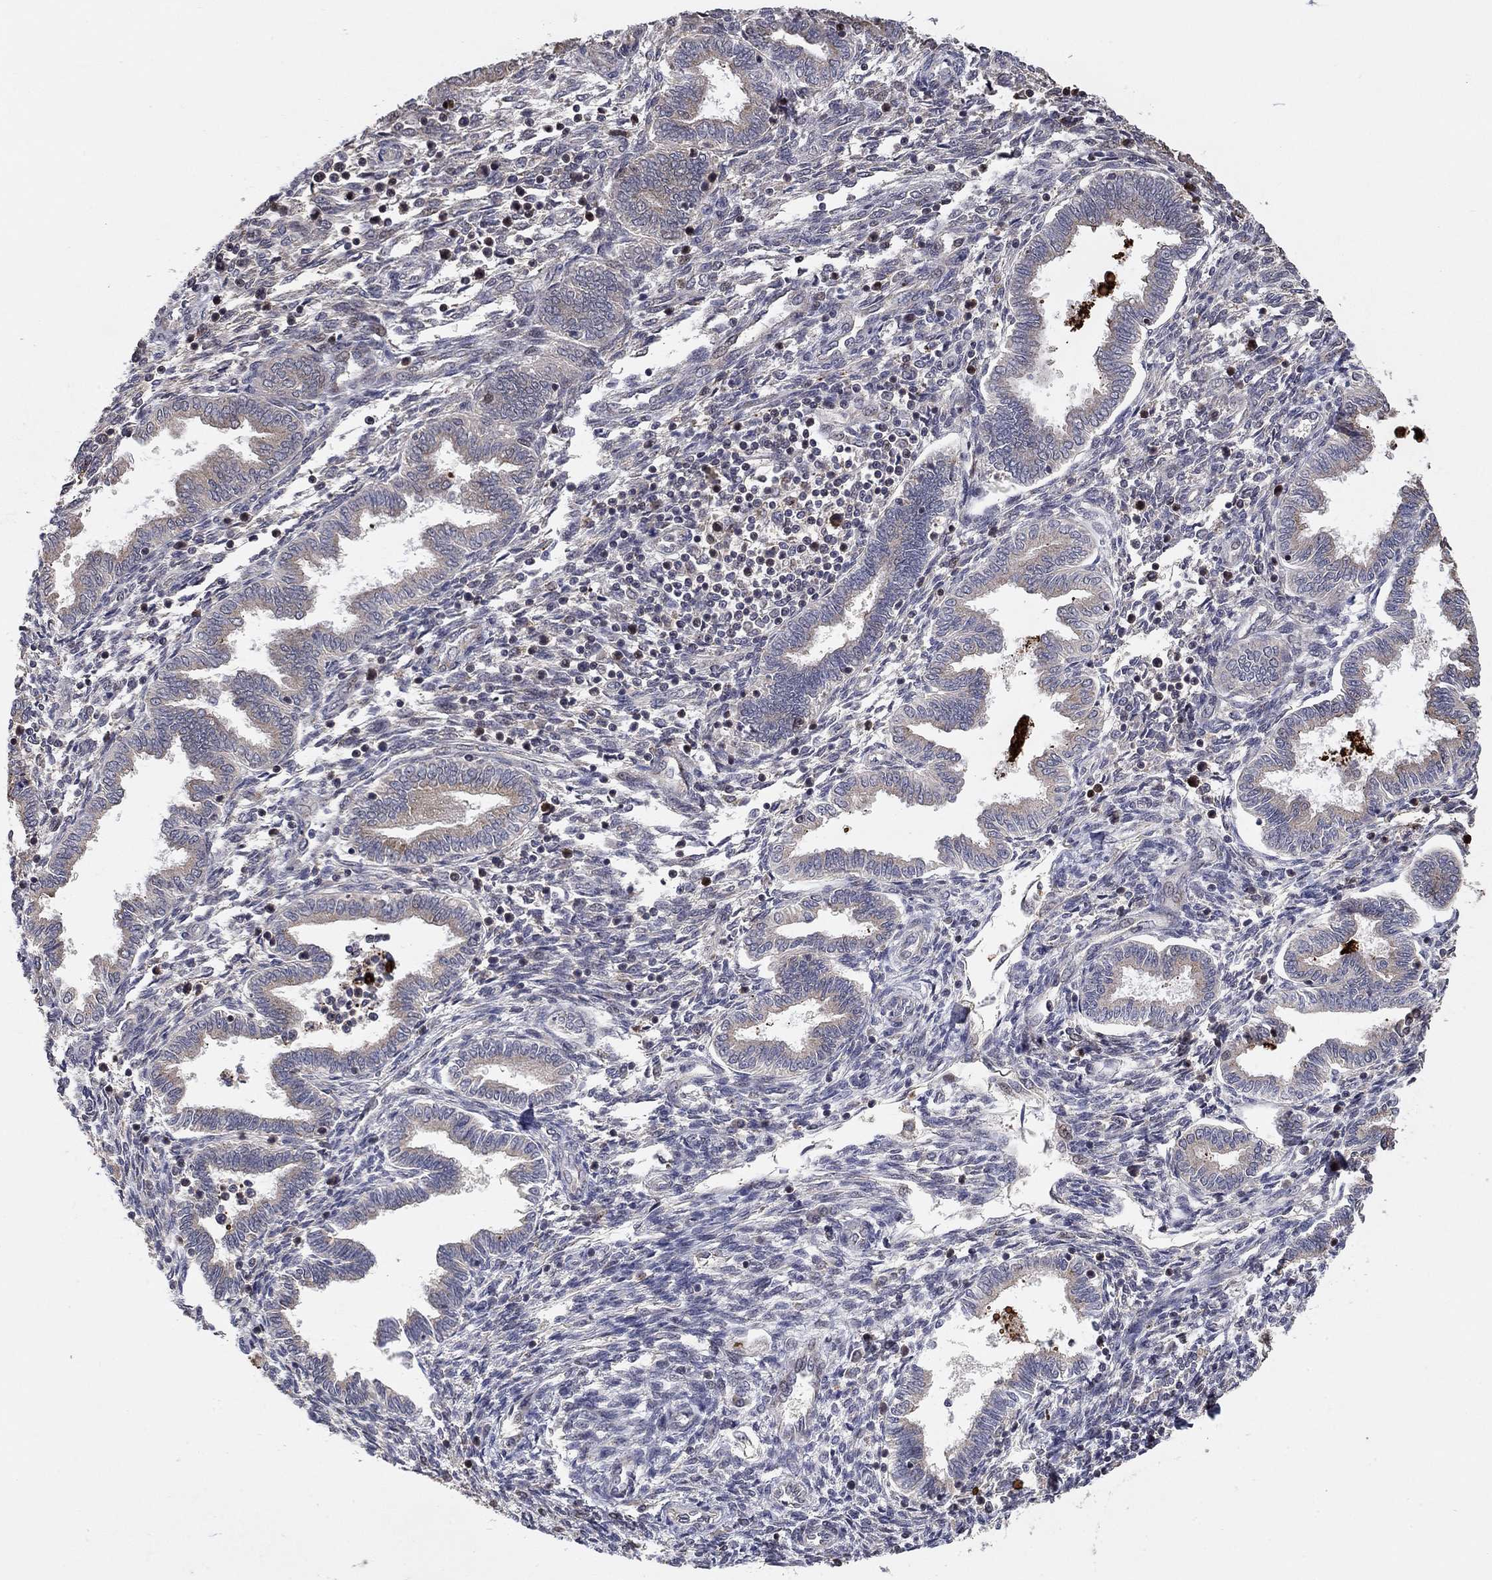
{"staining": {"intensity": "negative", "quantity": "none", "location": "none"}, "tissue": "endometrium", "cell_type": "Cells in endometrial stroma", "image_type": "normal", "snomed": [{"axis": "morphology", "description": "Normal tissue, NOS"}, {"axis": "topography", "description": "Endometrium"}], "caption": "Endometrium stained for a protein using immunohistochemistry exhibits no staining cells in endometrial stroma.", "gene": "LPCAT4", "patient": {"sex": "female", "age": 42}}